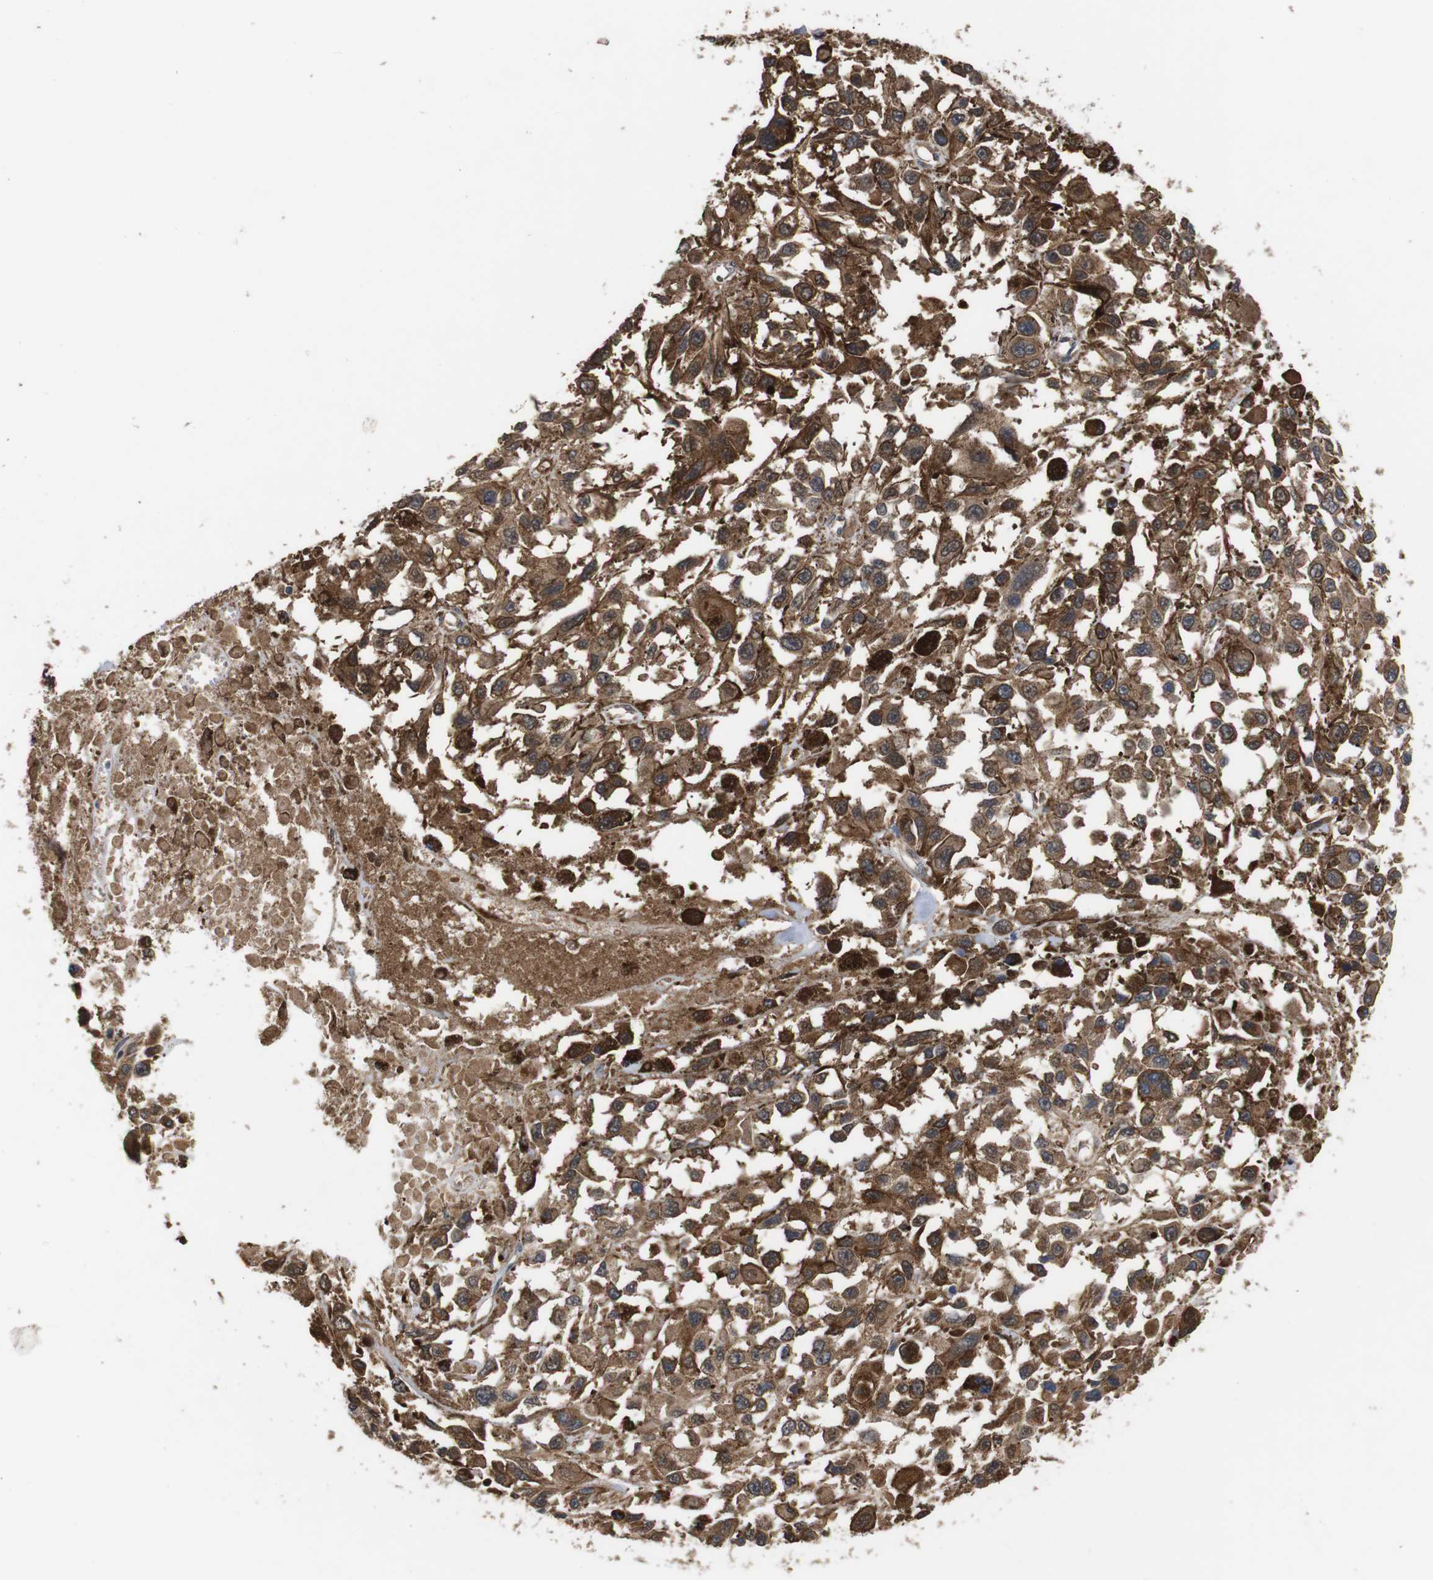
{"staining": {"intensity": "strong", "quantity": ">75%", "location": "cytoplasmic/membranous"}, "tissue": "melanoma", "cell_type": "Tumor cells", "image_type": "cancer", "snomed": [{"axis": "morphology", "description": "Malignant melanoma, Metastatic site"}, {"axis": "topography", "description": "Lymph node"}], "caption": "Melanoma stained for a protein demonstrates strong cytoplasmic/membranous positivity in tumor cells. (IHC, brightfield microscopy, high magnification).", "gene": "DDR1", "patient": {"sex": "male", "age": 59}}